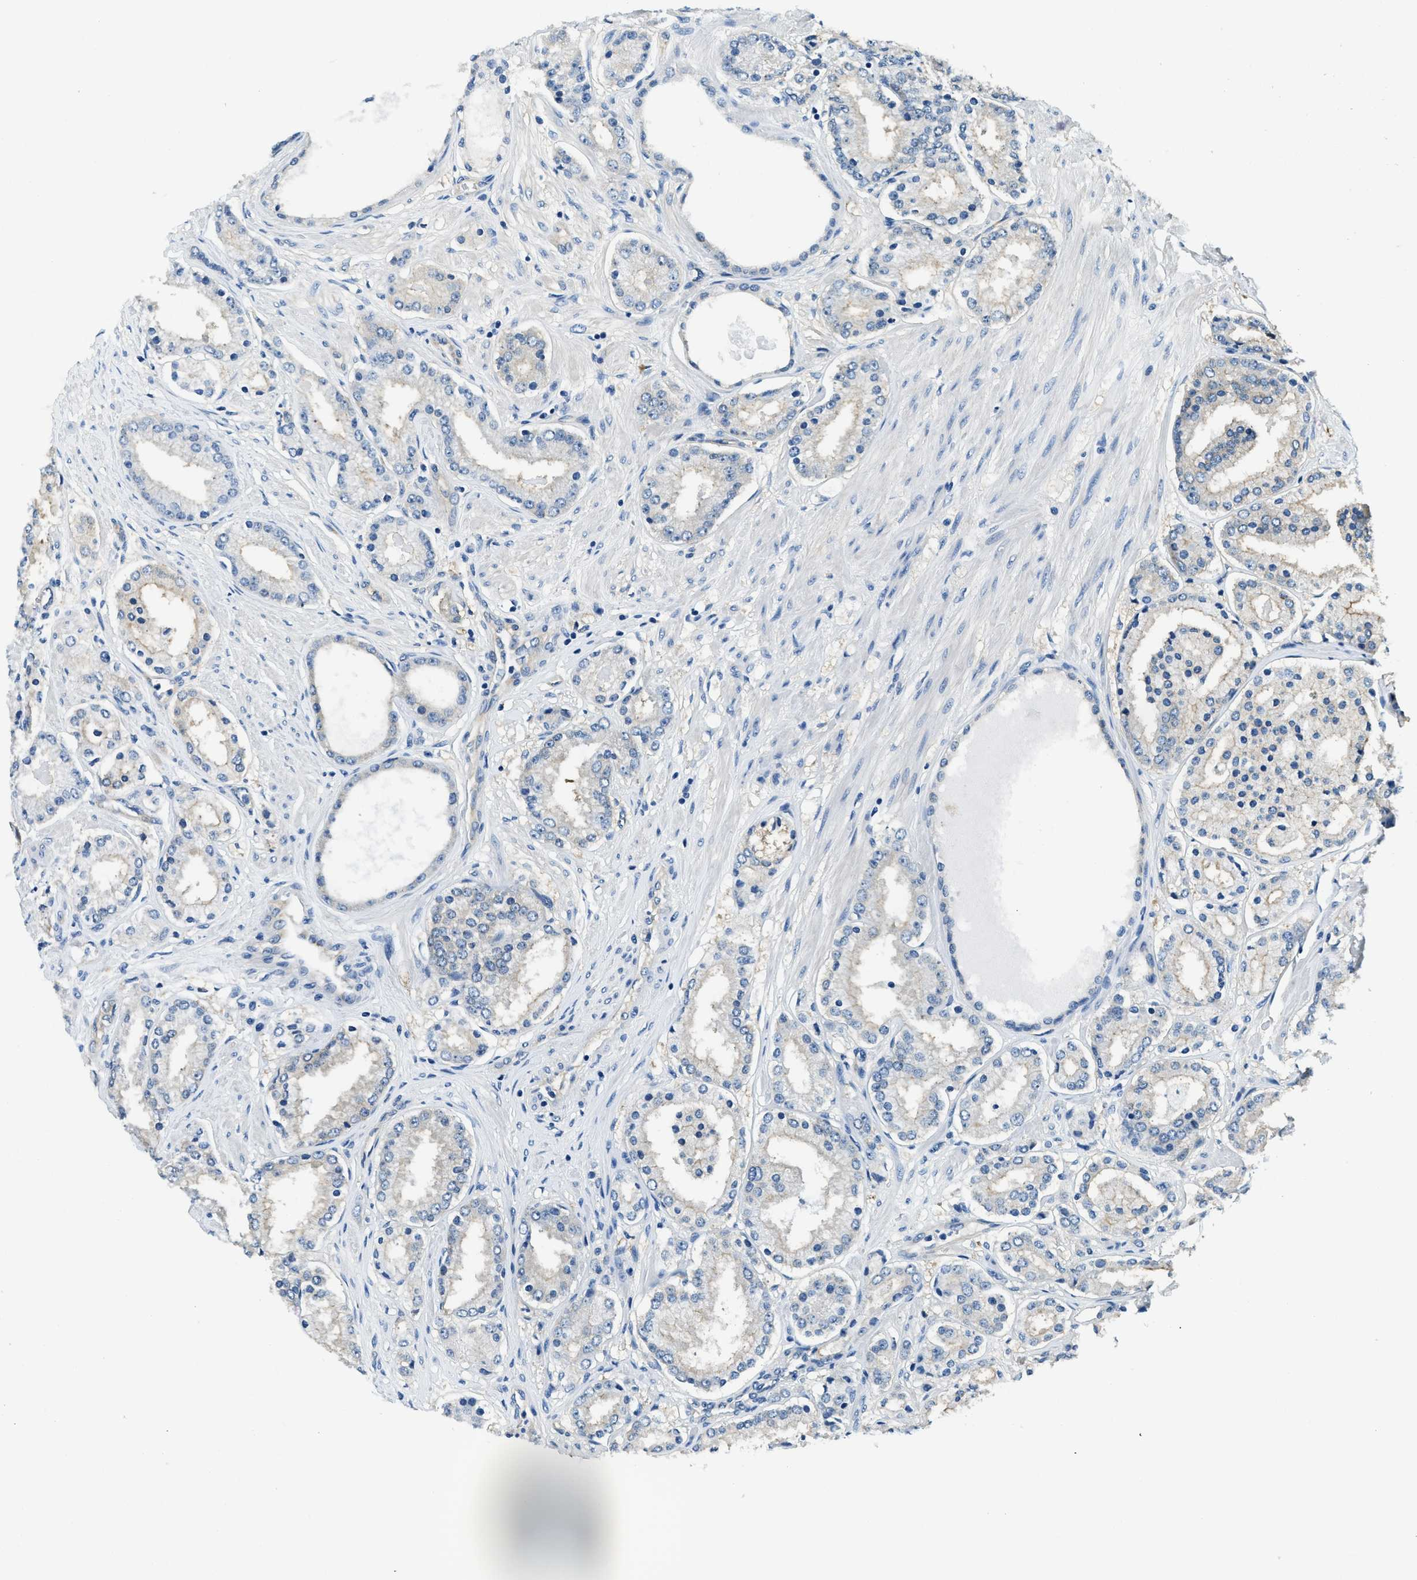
{"staining": {"intensity": "weak", "quantity": "<25%", "location": "cytoplasmic/membranous"}, "tissue": "prostate cancer", "cell_type": "Tumor cells", "image_type": "cancer", "snomed": [{"axis": "morphology", "description": "Adenocarcinoma, Low grade"}, {"axis": "topography", "description": "Prostate"}], "caption": "Immunohistochemical staining of human prostate cancer exhibits no significant positivity in tumor cells.", "gene": "TWF1", "patient": {"sex": "male", "age": 63}}